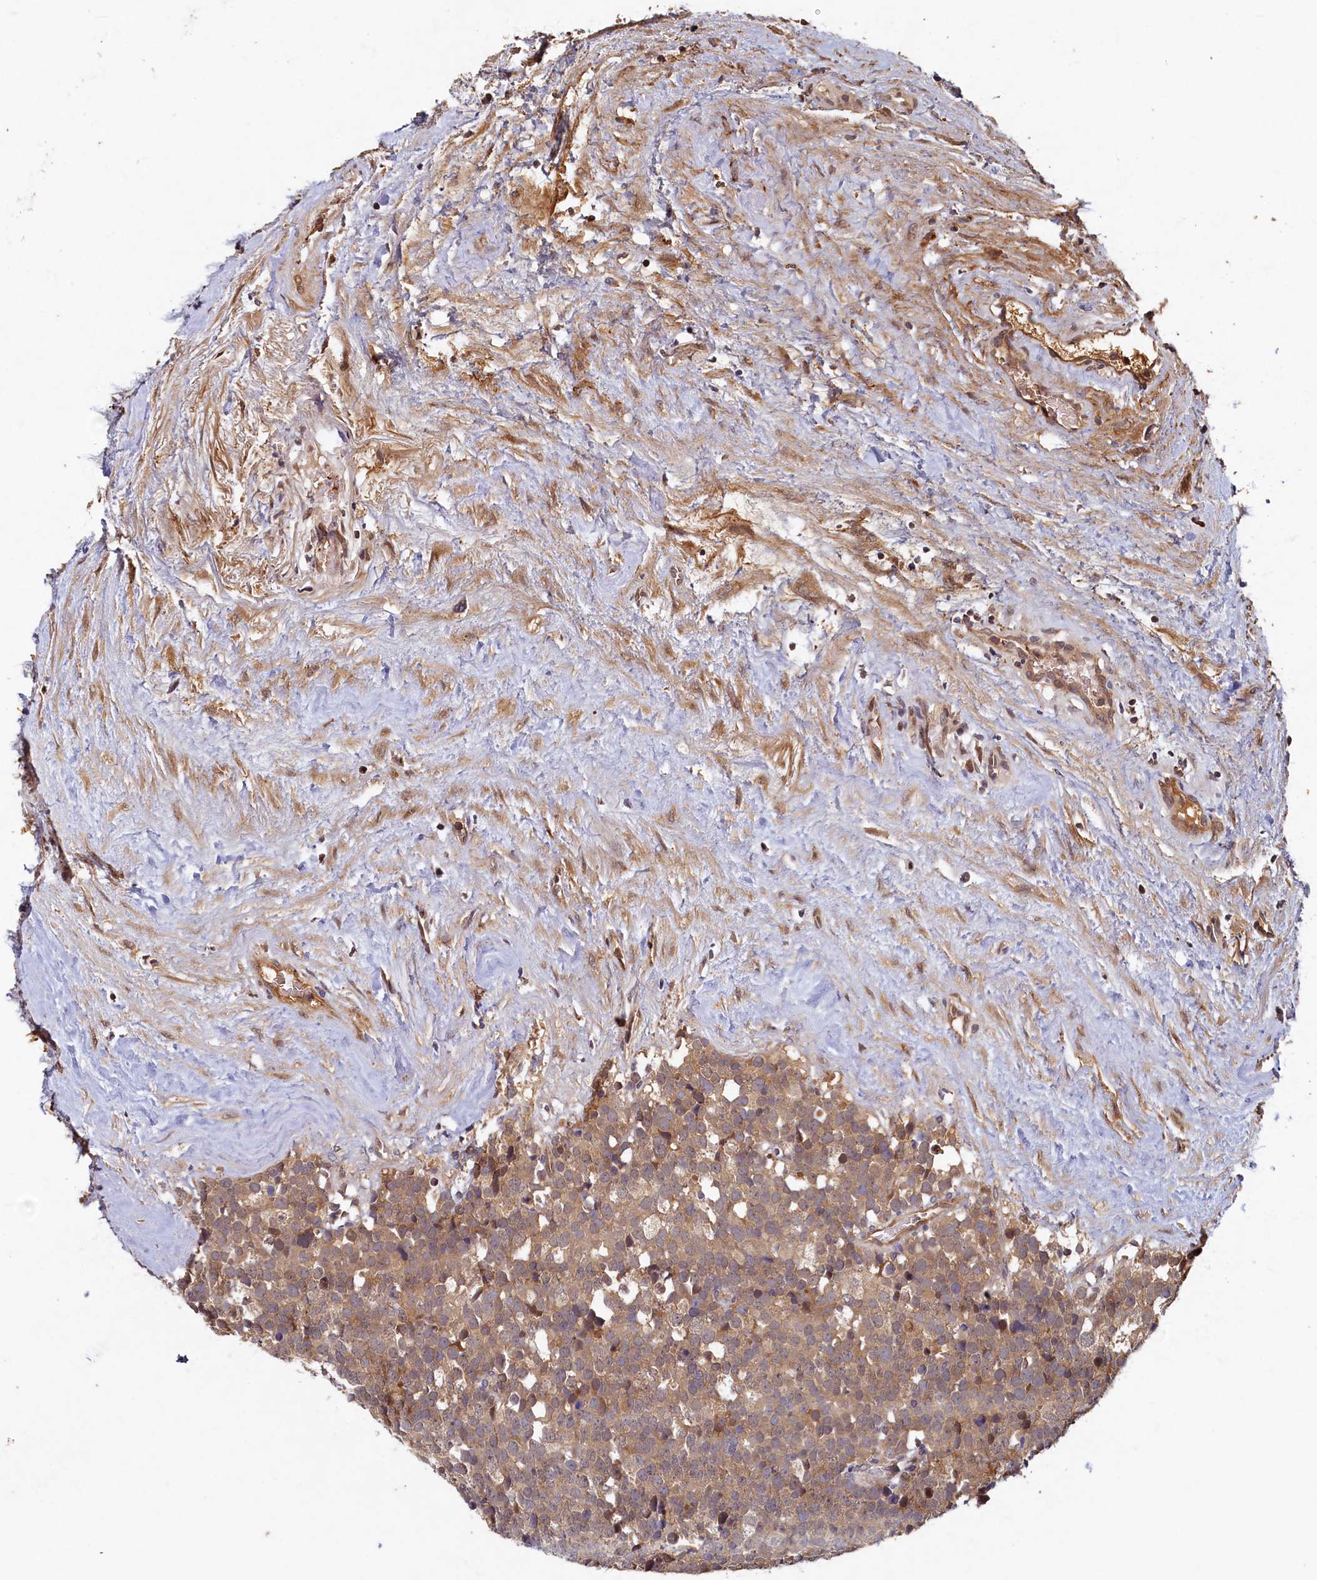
{"staining": {"intensity": "weak", "quantity": ">75%", "location": "cytoplasmic/membranous"}, "tissue": "testis cancer", "cell_type": "Tumor cells", "image_type": "cancer", "snomed": [{"axis": "morphology", "description": "Seminoma, NOS"}, {"axis": "topography", "description": "Testis"}], "caption": "Immunohistochemical staining of testis cancer shows low levels of weak cytoplasmic/membranous protein positivity in approximately >75% of tumor cells. (DAB (3,3'-diaminobenzidine) IHC, brown staining for protein, blue staining for nuclei).", "gene": "LCMT2", "patient": {"sex": "male", "age": 71}}